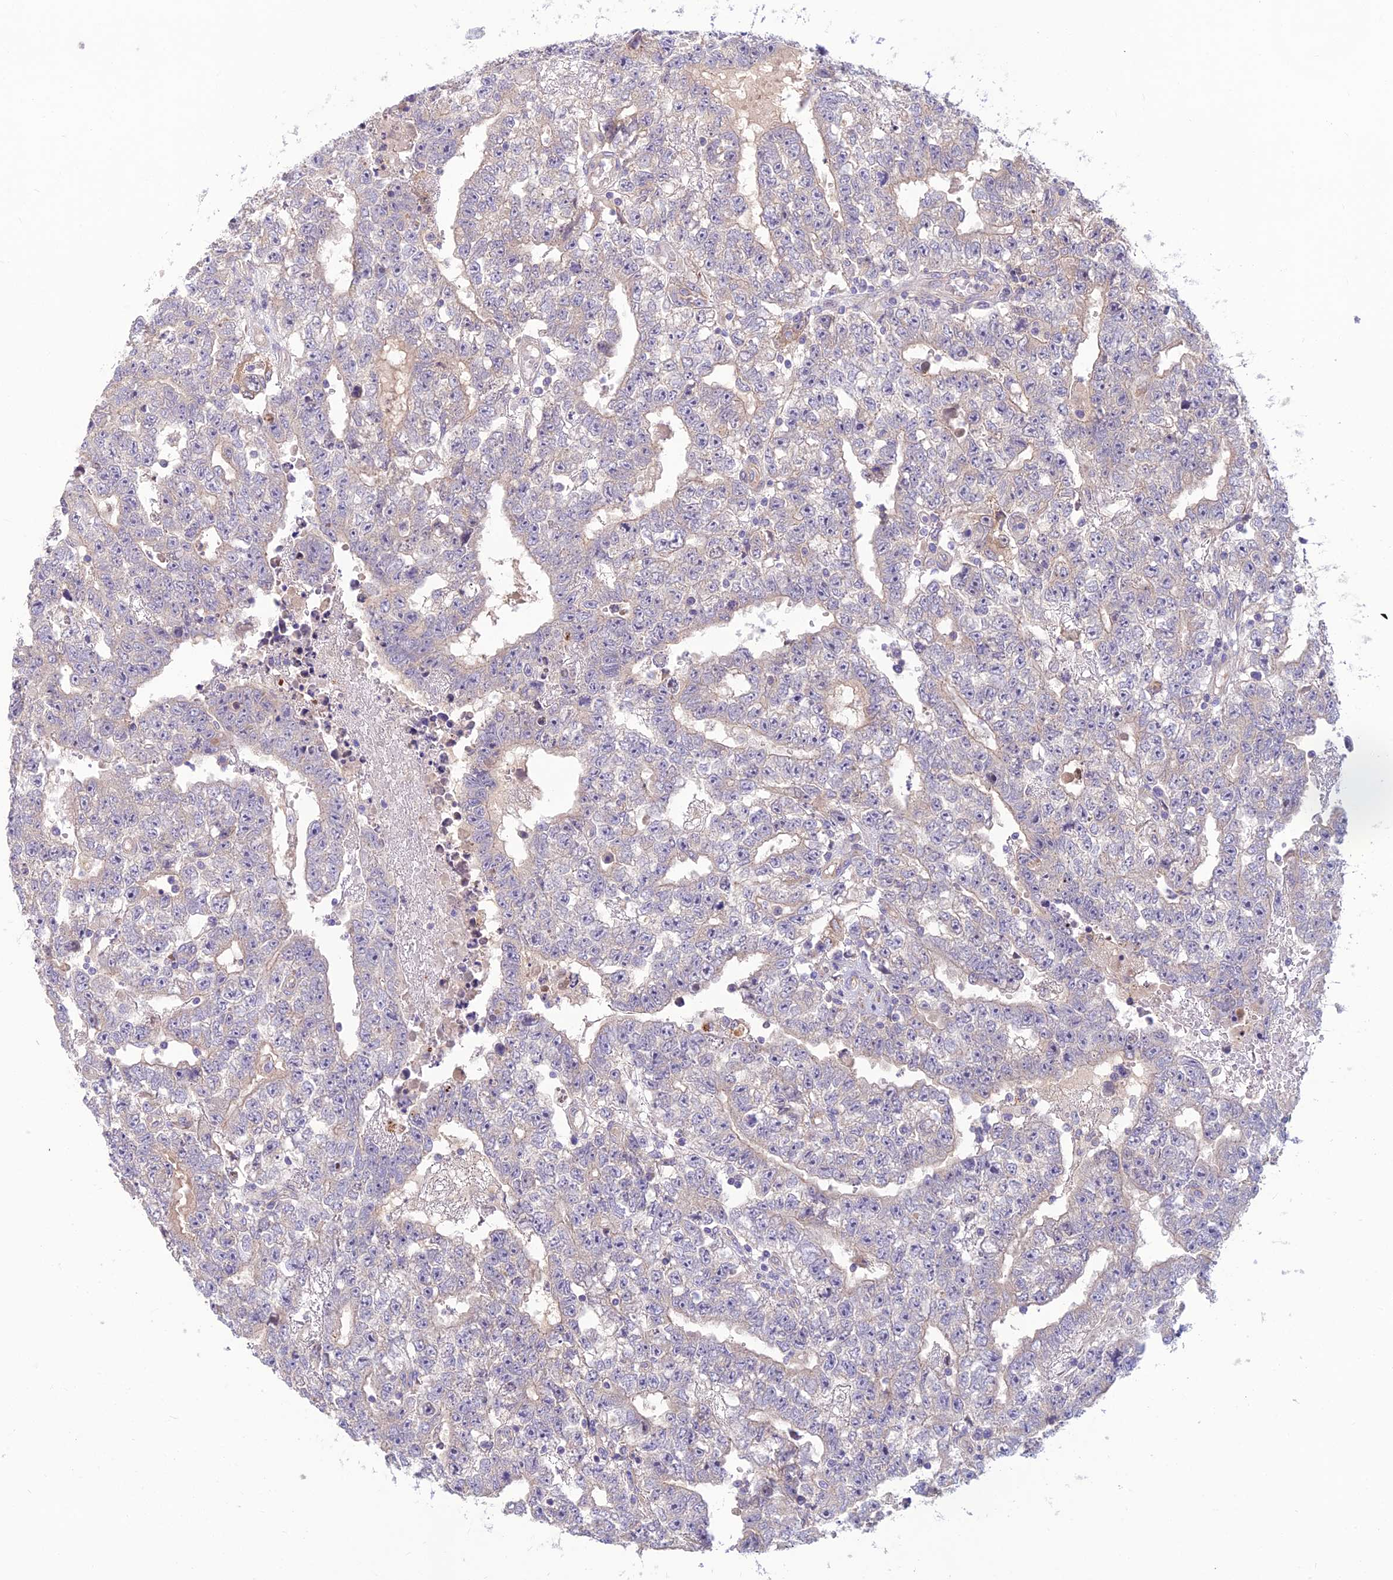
{"staining": {"intensity": "negative", "quantity": "none", "location": "none"}, "tissue": "testis cancer", "cell_type": "Tumor cells", "image_type": "cancer", "snomed": [{"axis": "morphology", "description": "Carcinoma, Embryonal, NOS"}, {"axis": "topography", "description": "Testis"}], "caption": "Immunohistochemistry (IHC) photomicrograph of human embryonal carcinoma (testis) stained for a protein (brown), which displays no staining in tumor cells.", "gene": "ST8SIA5", "patient": {"sex": "male", "age": 25}}